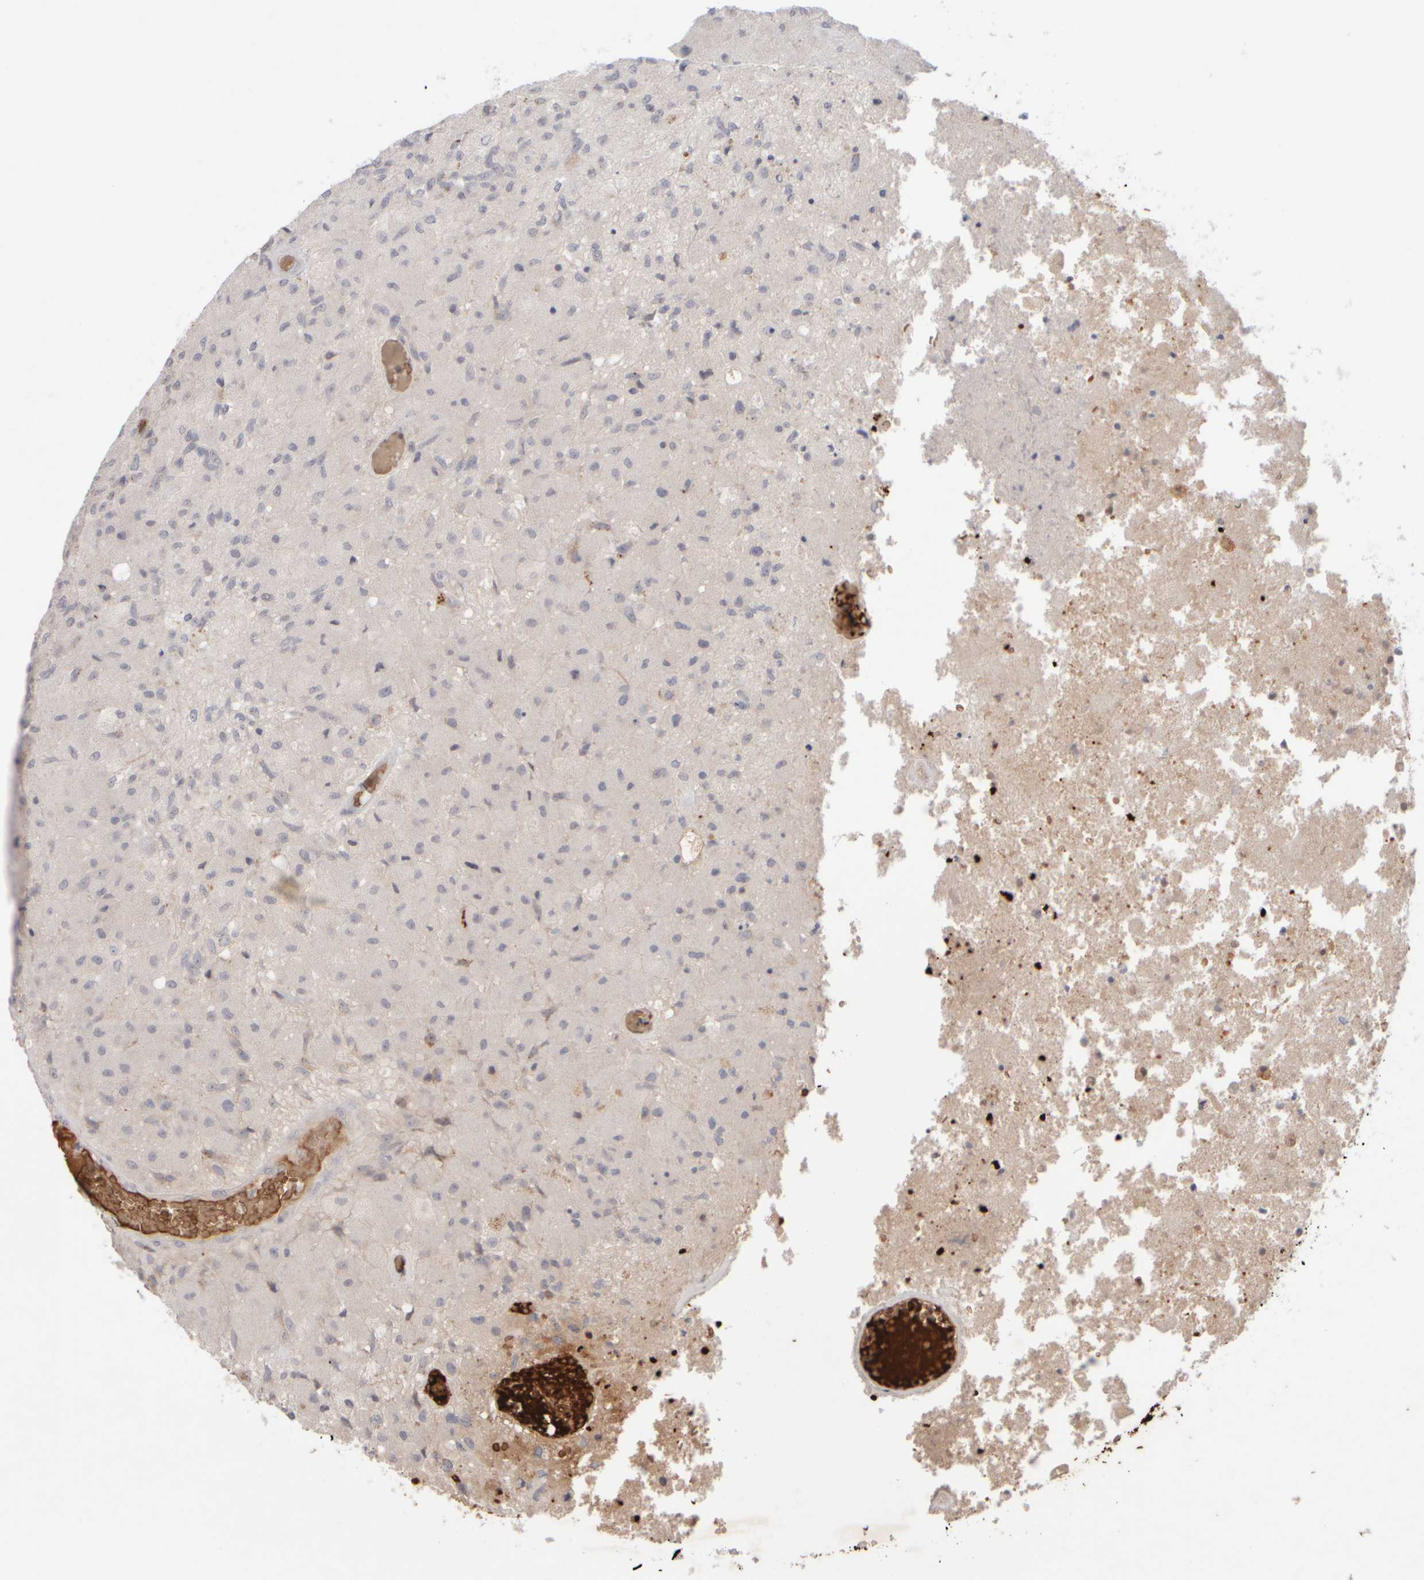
{"staining": {"intensity": "negative", "quantity": "none", "location": "none"}, "tissue": "glioma", "cell_type": "Tumor cells", "image_type": "cancer", "snomed": [{"axis": "morphology", "description": "Normal tissue, NOS"}, {"axis": "morphology", "description": "Glioma, malignant, High grade"}, {"axis": "topography", "description": "Cerebral cortex"}], "caption": "High-grade glioma (malignant) was stained to show a protein in brown. There is no significant staining in tumor cells.", "gene": "MST1", "patient": {"sex": "male", "age": 77}}